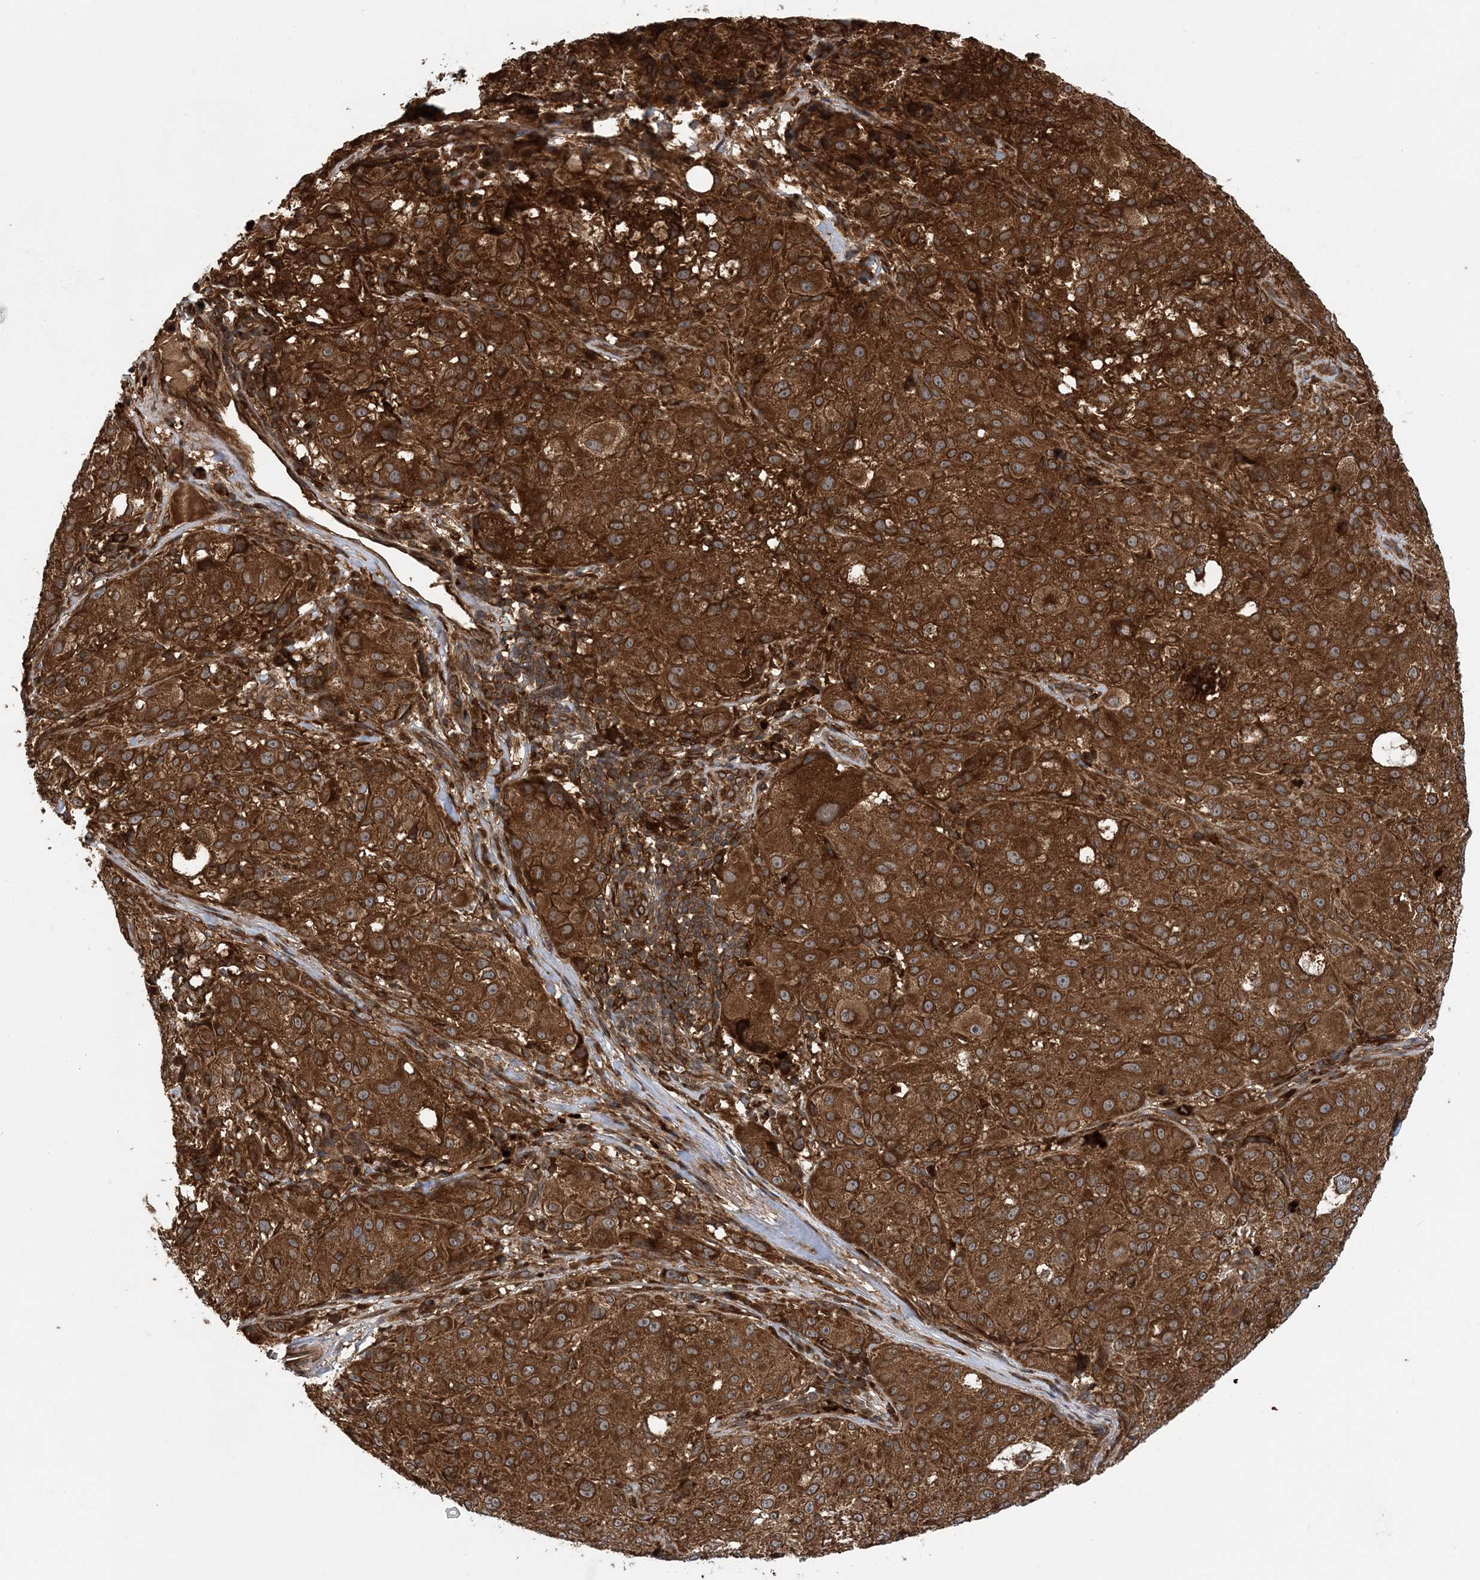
{"staining": {"intensity": "strong", "quantity": ">75%", "location": "cytoplasmic/membranous"}, "tissue": "melanoma", "cell_type": "Tumor cells", "image_type": "cancer", "snomed": [{"axis": "morphology", "description": "Necrosis, NOS"}, {"axis": "morphology", "description": "Malignant melanoma, NOS"}, {"axis": "topography", "description": "Skin"}], "caption": "Immunohistochemistry micrograph of human malignant melanoma stained for a protein (brown), which displays high levels of strong cytoplasmic/membranous staining in about >75% of tumor cells.", "gene": "ATG3", "patient": {"sex": "female", "age": 87}}